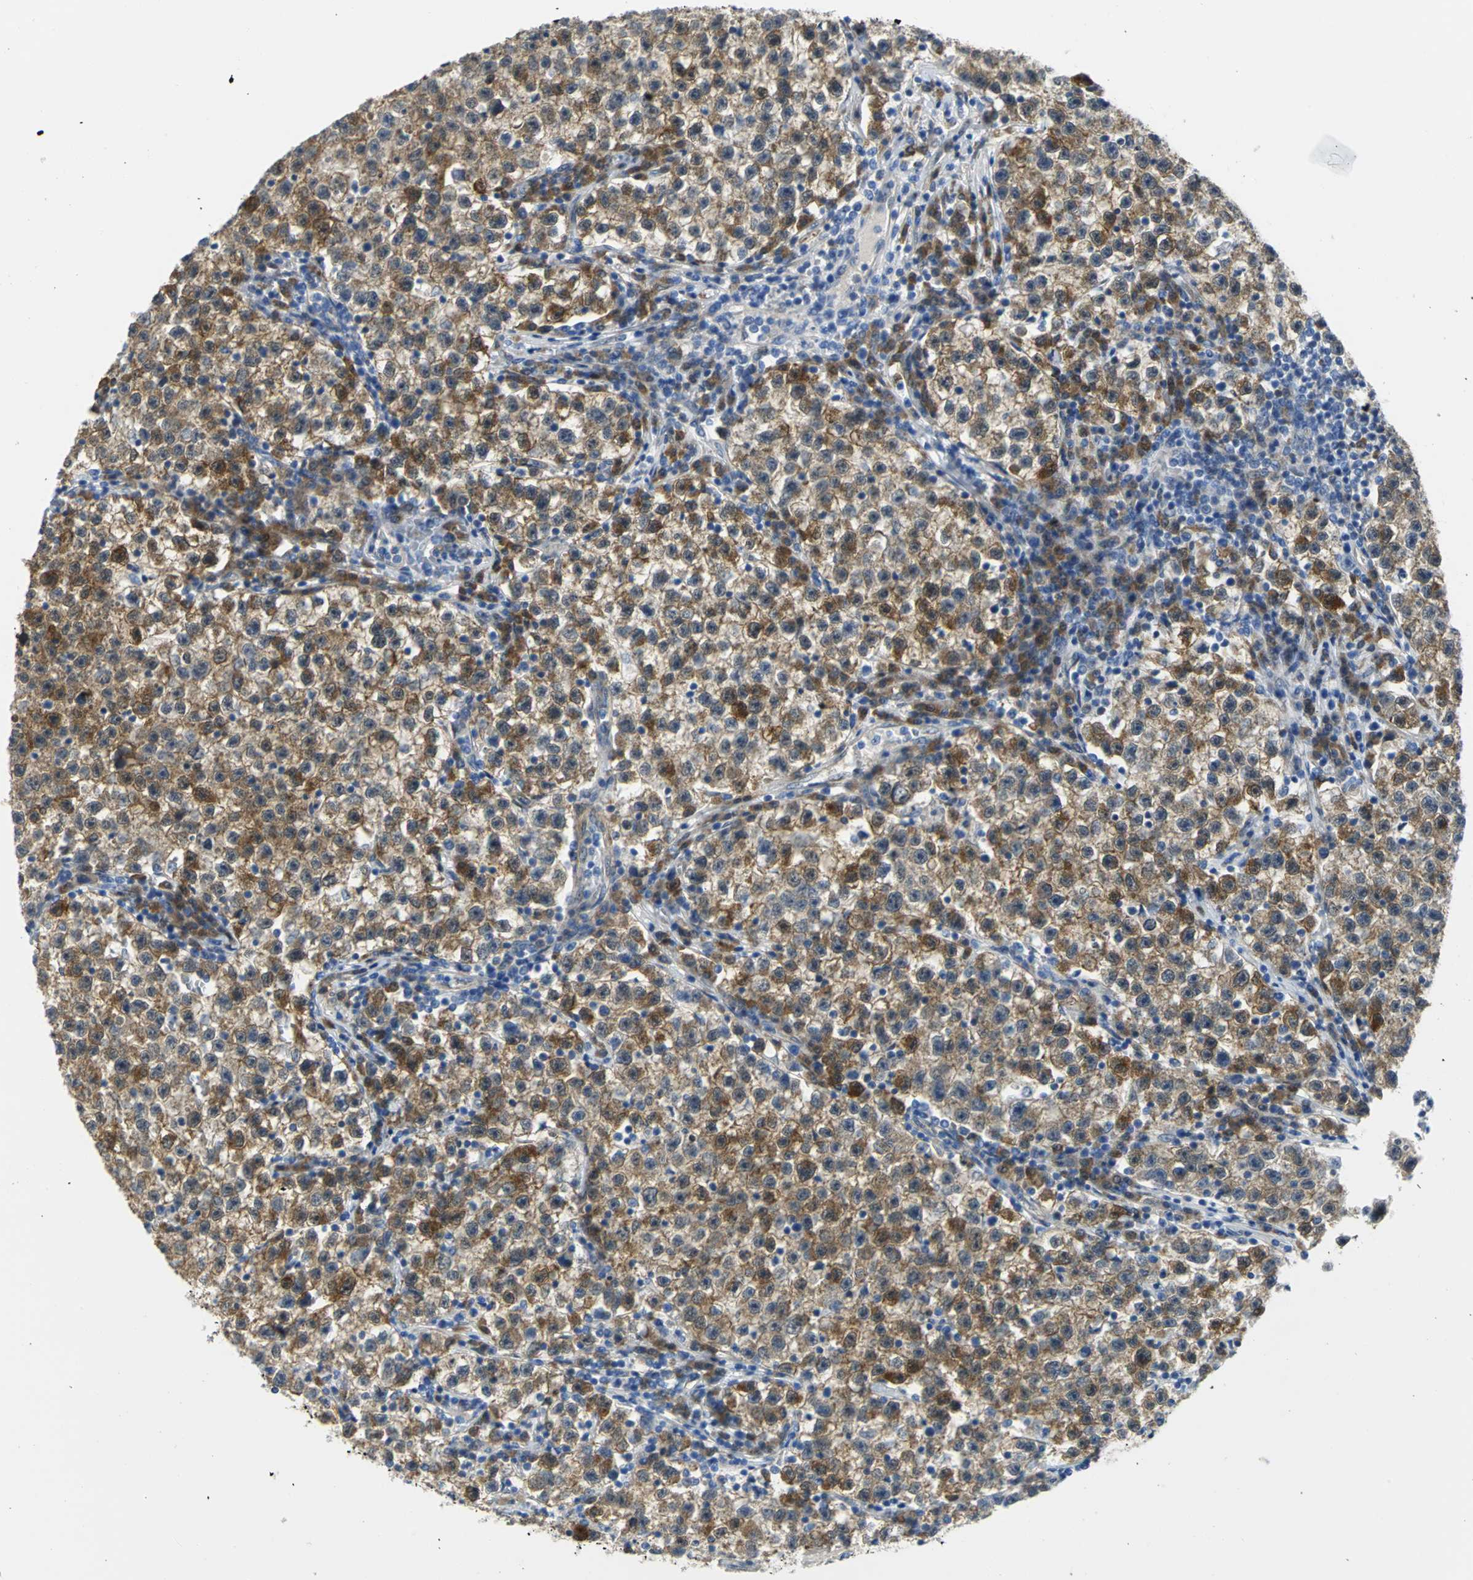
{"staining": {"intensity": "moderate", "quantity": ">75%", "location": "cytoplasmic/membranous"}, "tissue": "testis cancer", "cell_type": "Tumor cells", "image_type": "cancer", "snomed": [{"axis": "morphology", "description": "Seminoma, NOS"}, {"axis": "topography", "description": "Testis"}], "caption": "Testis cancer stained with immunohistochemistry (IHC) displays moderate cytoplasmic/membranous expression in about >75% of tumor cells. The staining was performed using DAB to visualize the protein expression in brown, while the nuclei were stained in blue with hematoxylin (Magnification: 20x).", "gene": "PGM3", "patient": {"sex": "male", "age": 22}}